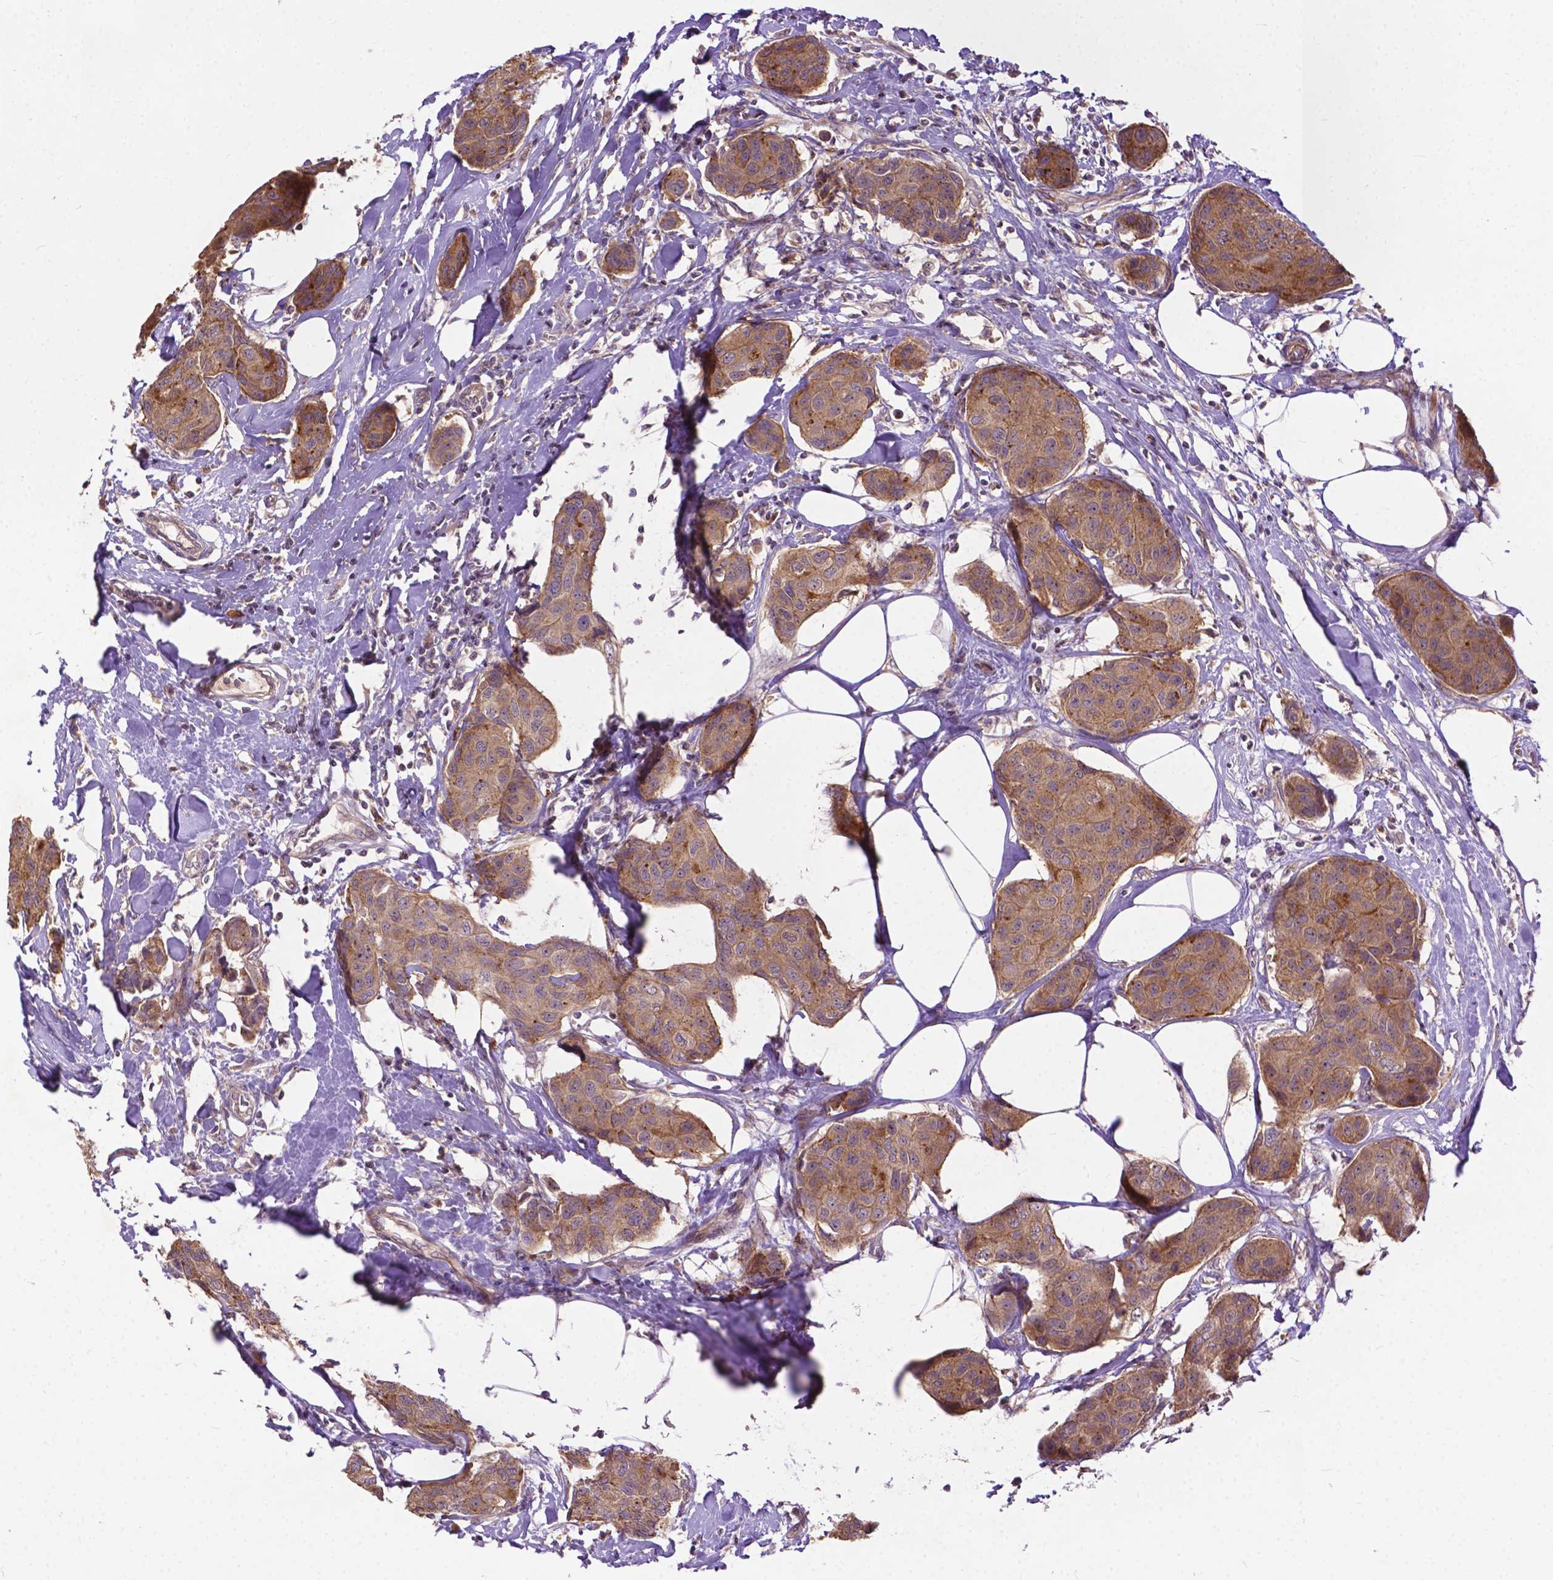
{"staining": {"intensity": "moderate", "quantity": ">75%", "location": "cytoplasmic/membranous"}, "tissue": "breast cancer", "cell_type": "Tumor cells", "image_type": "cancer", "snomed": [{"axis": "morphology", "description": "Duct carcinoma"}, {"axis": "topography", "description": "Breast"}], "caption": "Immunohistochemistry (IHC) photomicrograph of breast cancer (infiltrating ductal carcinoma) stained for a protein (brown), which shows medium levels of moderate cytoplasmic/membranous positivity in approximately >75% of tumor cells.", "gene": "PARP3", "patient": {"sex": "female", "age": 80}}